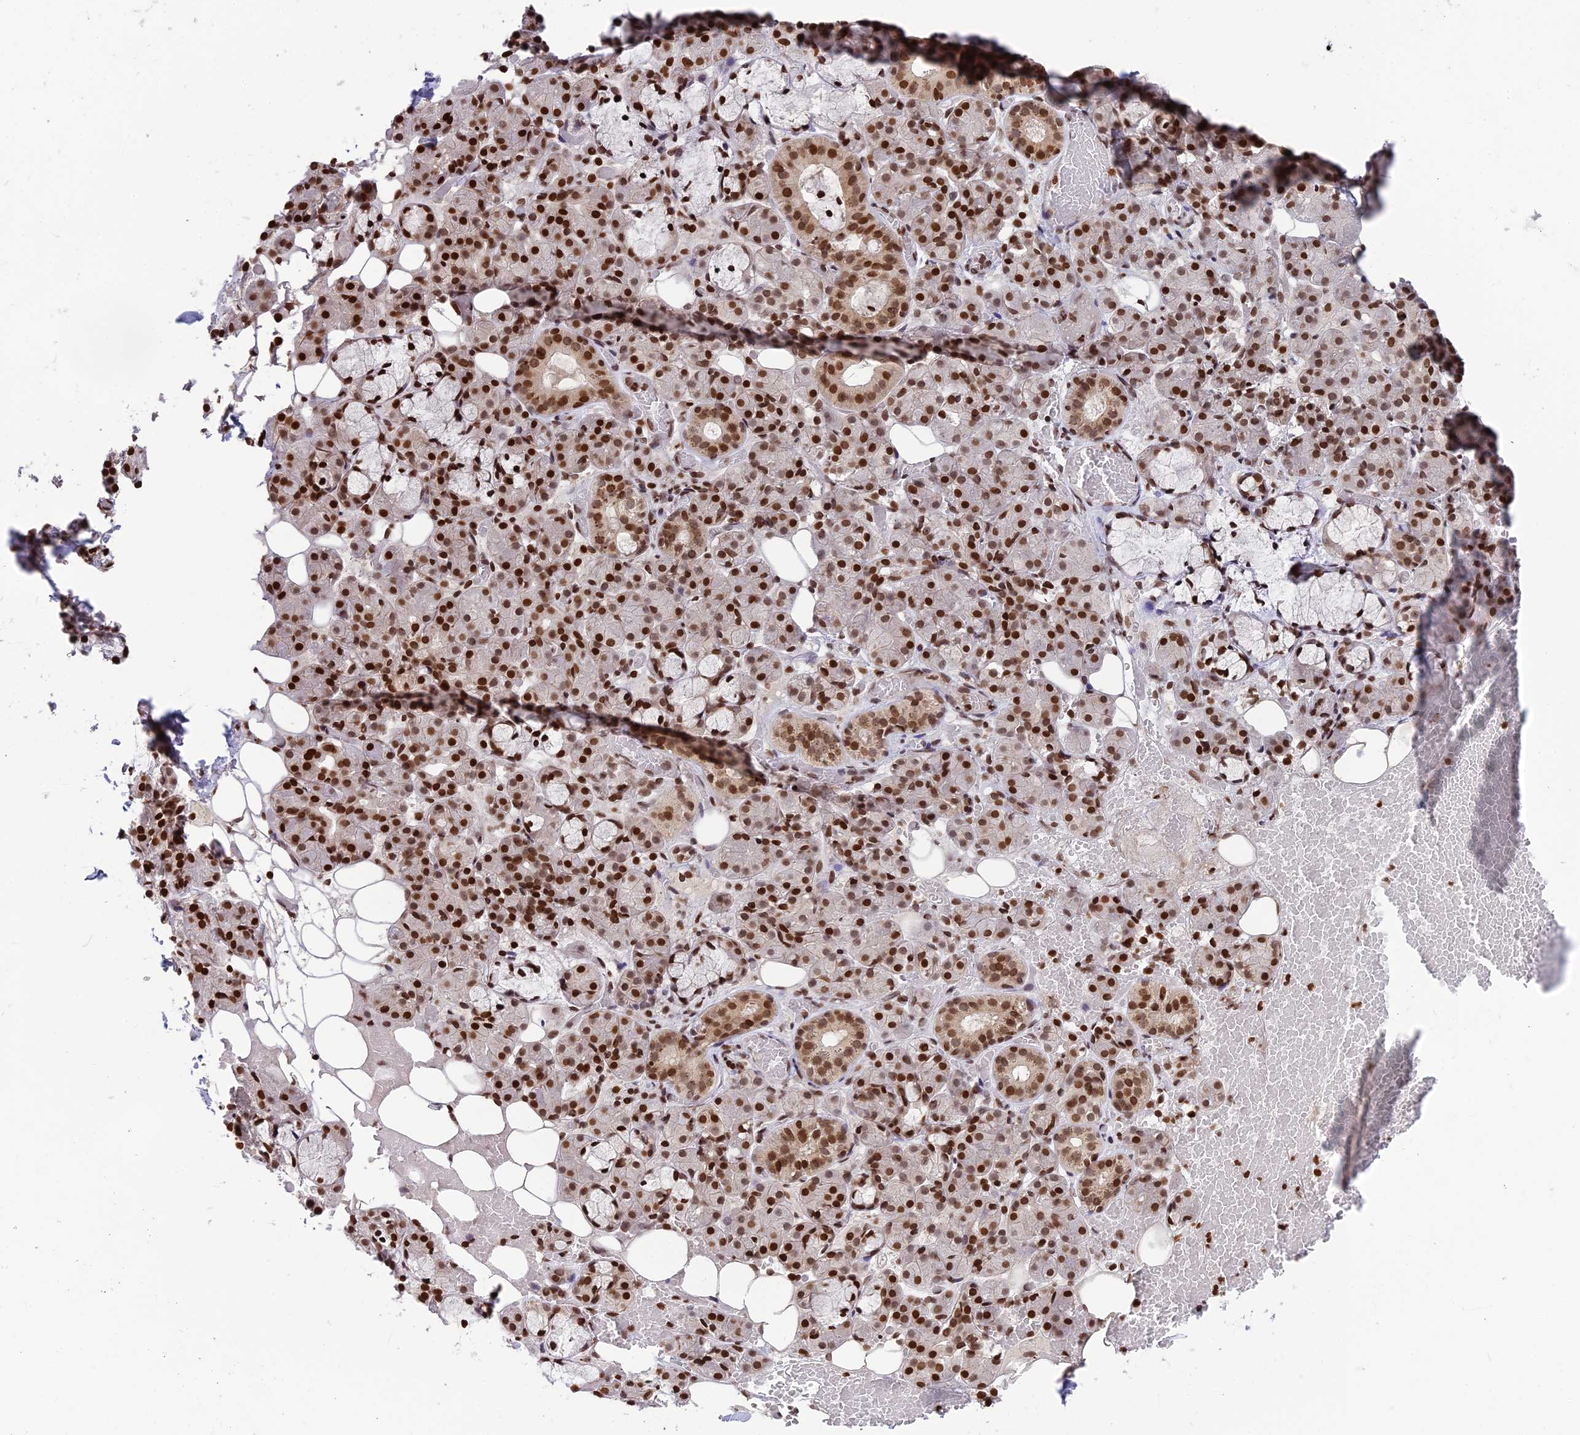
{"staining": {"intensity": "strong", "quantity": ">75%", "location": "nuclear"}, "tissue": "salivary gland", "cell_type": "Glandular cells", "image_type": "normal", "snomed": [{"axis": "morphology", "description": "Normal tissue, NOS"}, {"axis": "topography", "description": "Salivary gland"}], "caption": "Immunohistochemistry (IHC) (DAB) staining of benign human salivary gland exhibits strong nuclear protein positivity in about >75% of glandular cells. The protein is stained brown, and the nuclei are stained in blue (DAB IHC with brightfield microscopy, high magnification).", "gene": "TET2", "patient": {"sex": "male", "age": 63}}